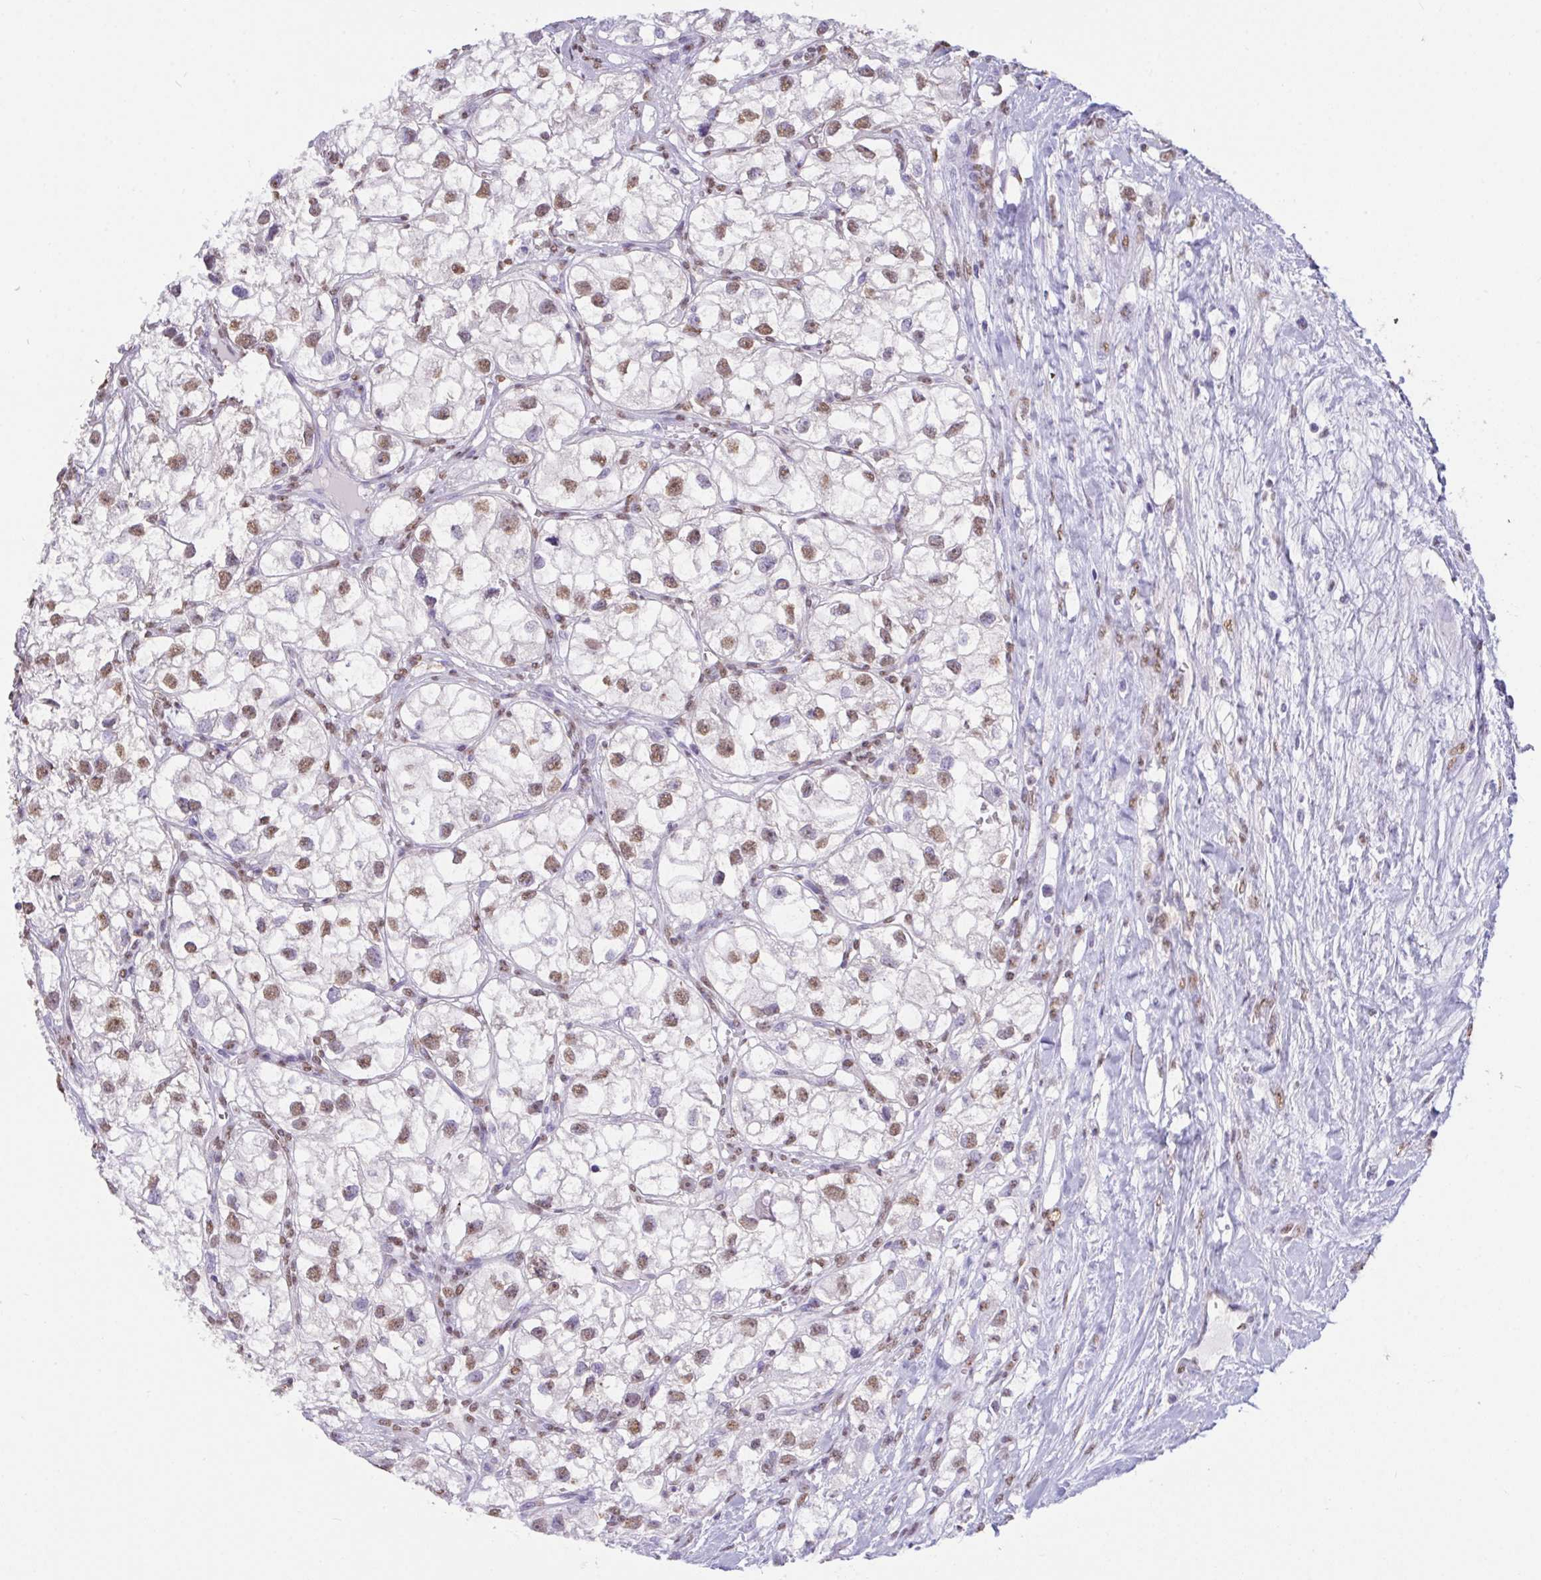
{"staining": {"intensity": "moderate", "quantity": ">75%", "location": "nuclear"}, "tissue": "renal cancer", "cell_type": "Tumor cells", "image_type": "cancer", "snomed": [{"axis": "morphology", "description": "Adenocarcinoma, NOS"}, {"axis": "topography", "description": "Kidney"}], "caption": "DAB (3,3'-diaminobenzidine) immunohistochemical staining of renal adenocarcinoma shows moderate nuclear protein expression in about >75% of tumor cells.", "gene": "SEMA6B", "patient": {"sex": "male", "age": 59}}